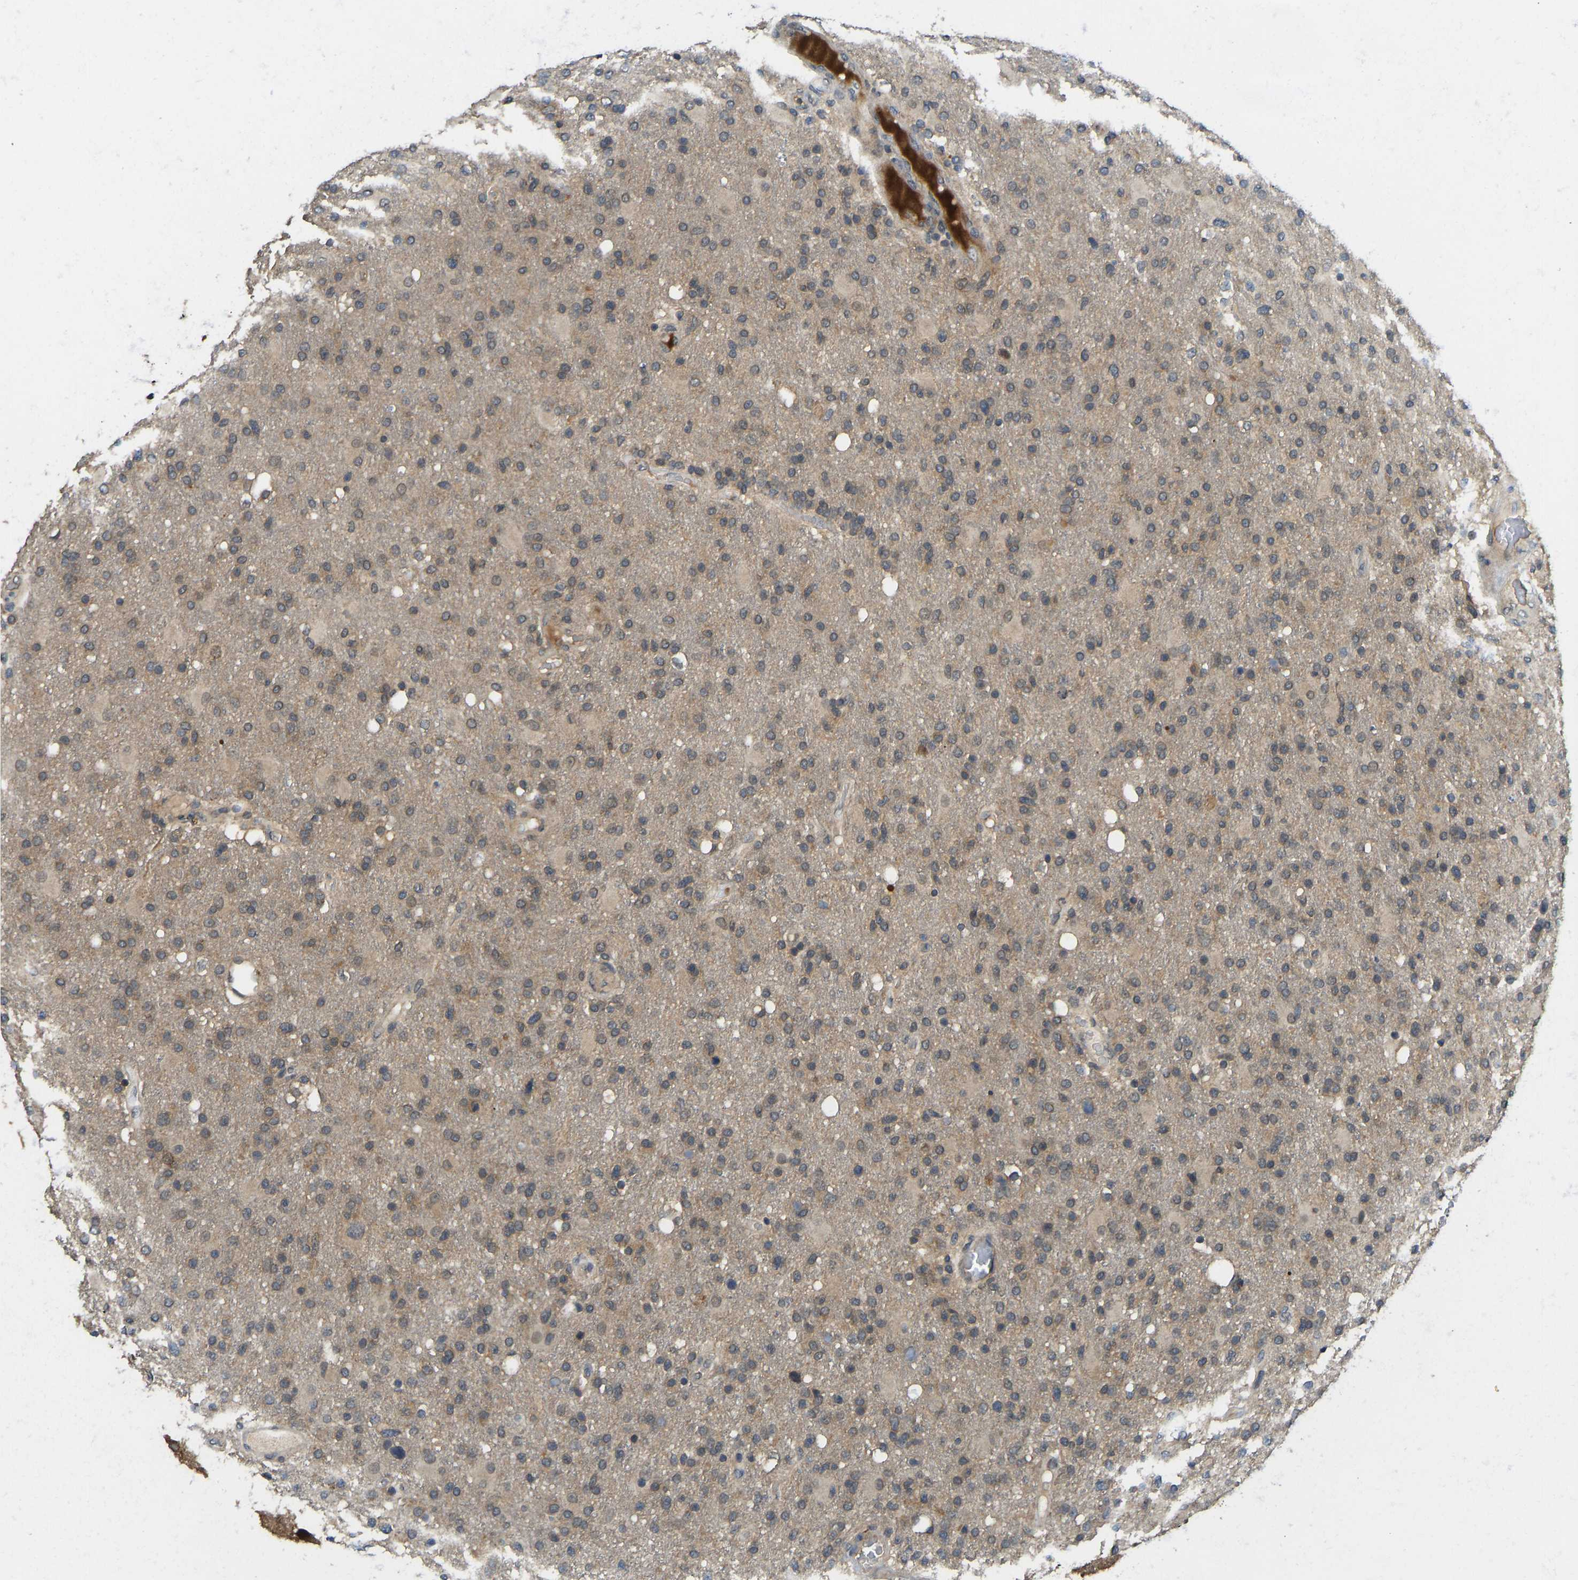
{"staining": {"intensity": "moderate", "quantity": ">75%", "location": "cytoplasmic/membranous"}, "tissue": "glioma", "cell_type": "Tumor cells", "image_type": "cancer", "snomed": [{"axis": "morphology", "description": "Glioma, malignant, High grade"}, {"axis": "topography", "description": "Brain"}], "caption": "The image exhibits staining of malignant glioma (high-grade), revealing moderate cytoplasmic/membranous protein positivity (brown color) within tumor cells. (DAB (3,3'-diaminobenzidine) IHC, brown staining for protein, blue staining for nuclei).", "gene": "NDRG3", "patient": {"sex": "male", "age": 72}}